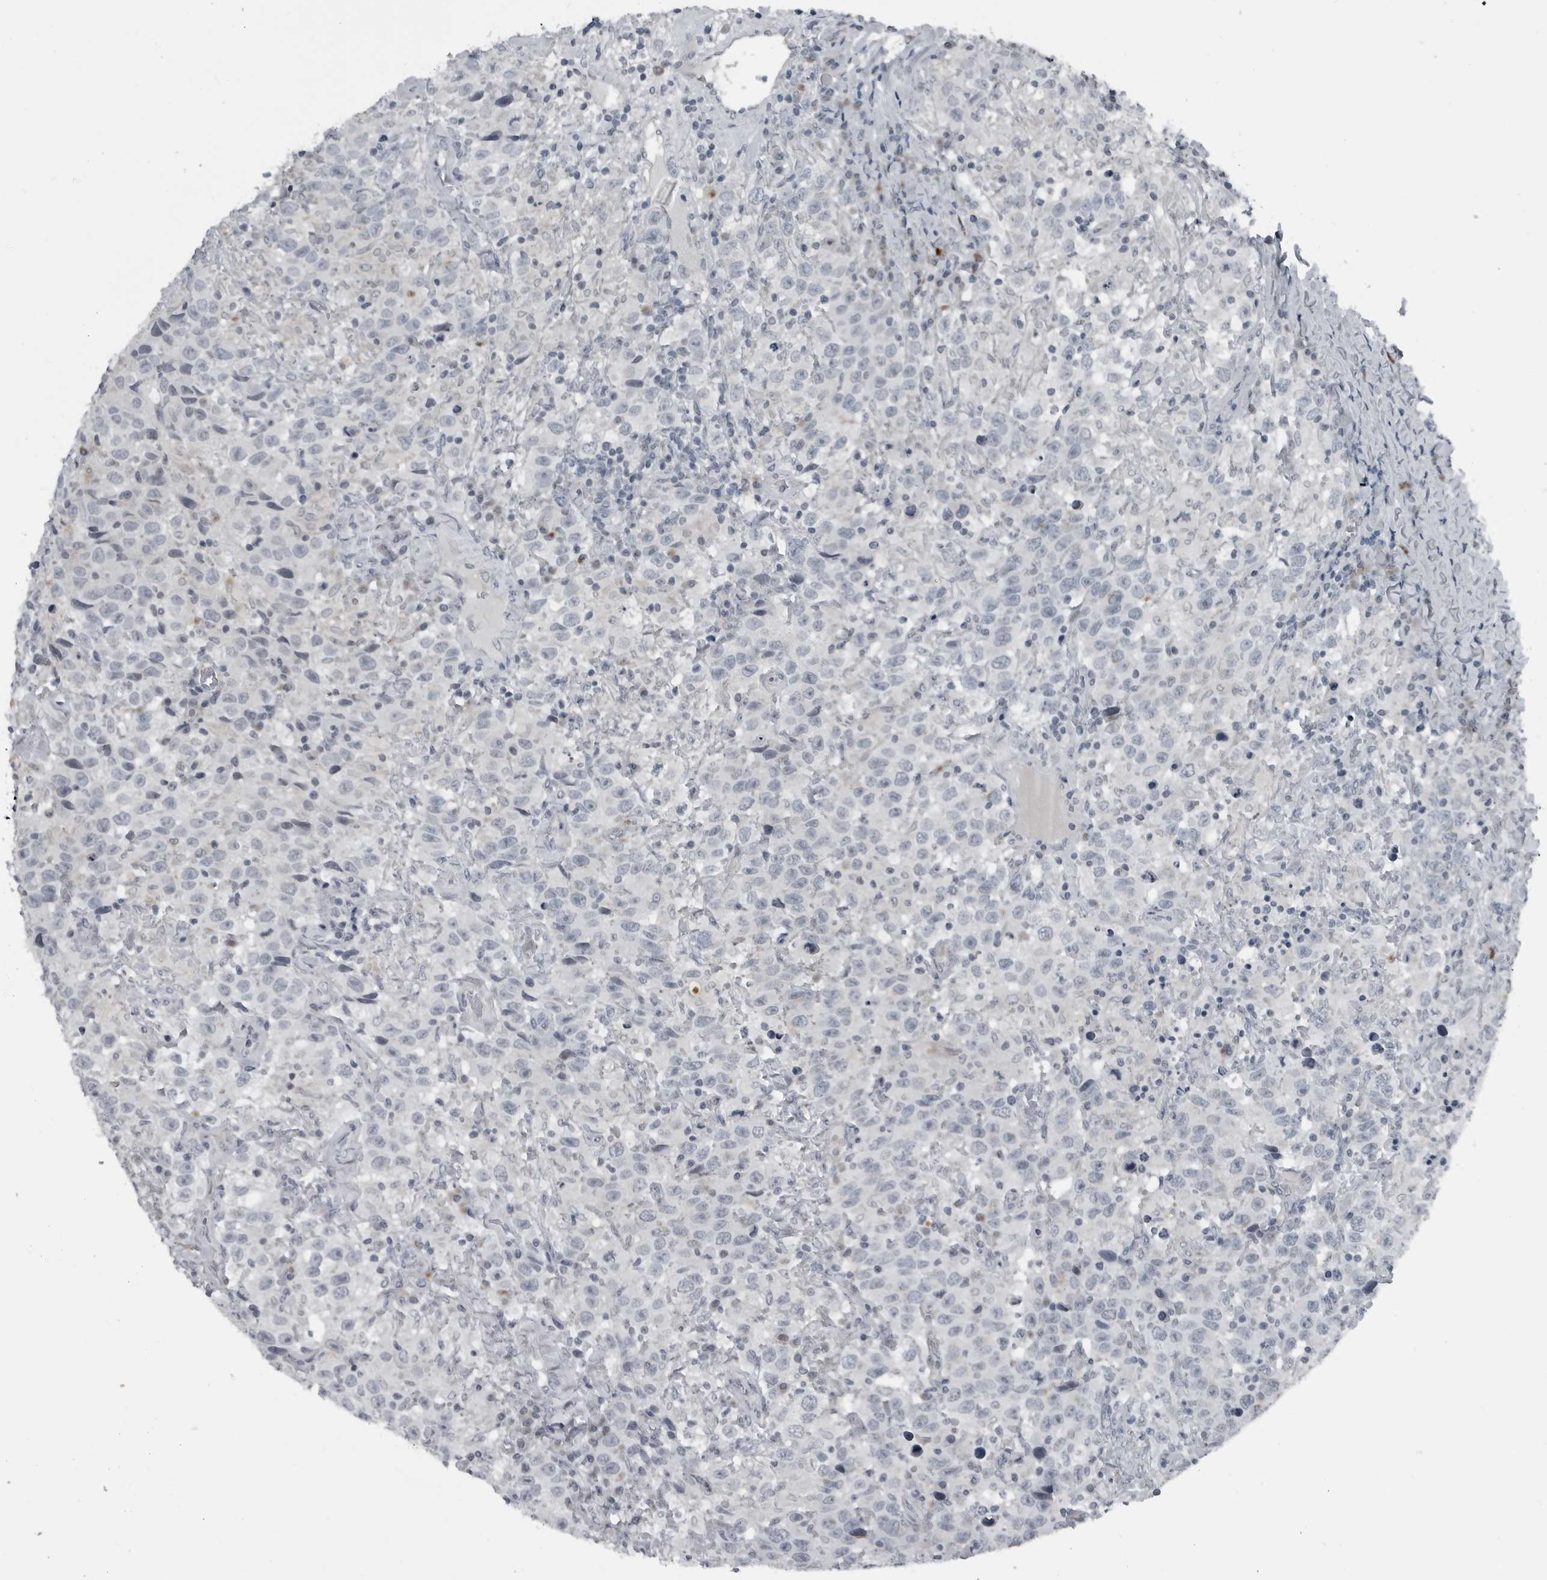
{"staining": {"intensity": "negative", "quantity": "none", "location": "none"}, "tissue": "testis cancer", "cell_type": "Tumor cells", "image_type": "cancer", "snomed": [{"axis": "morphology", "description": "Seminoma, NOS"}, {"axis": "topography", "description": "Testis"}], "caption": "Tumor cells show no significant protein expression in testis seminoma.", "gene": "GAK", "patient": {"sex": "male", "age": 41}}